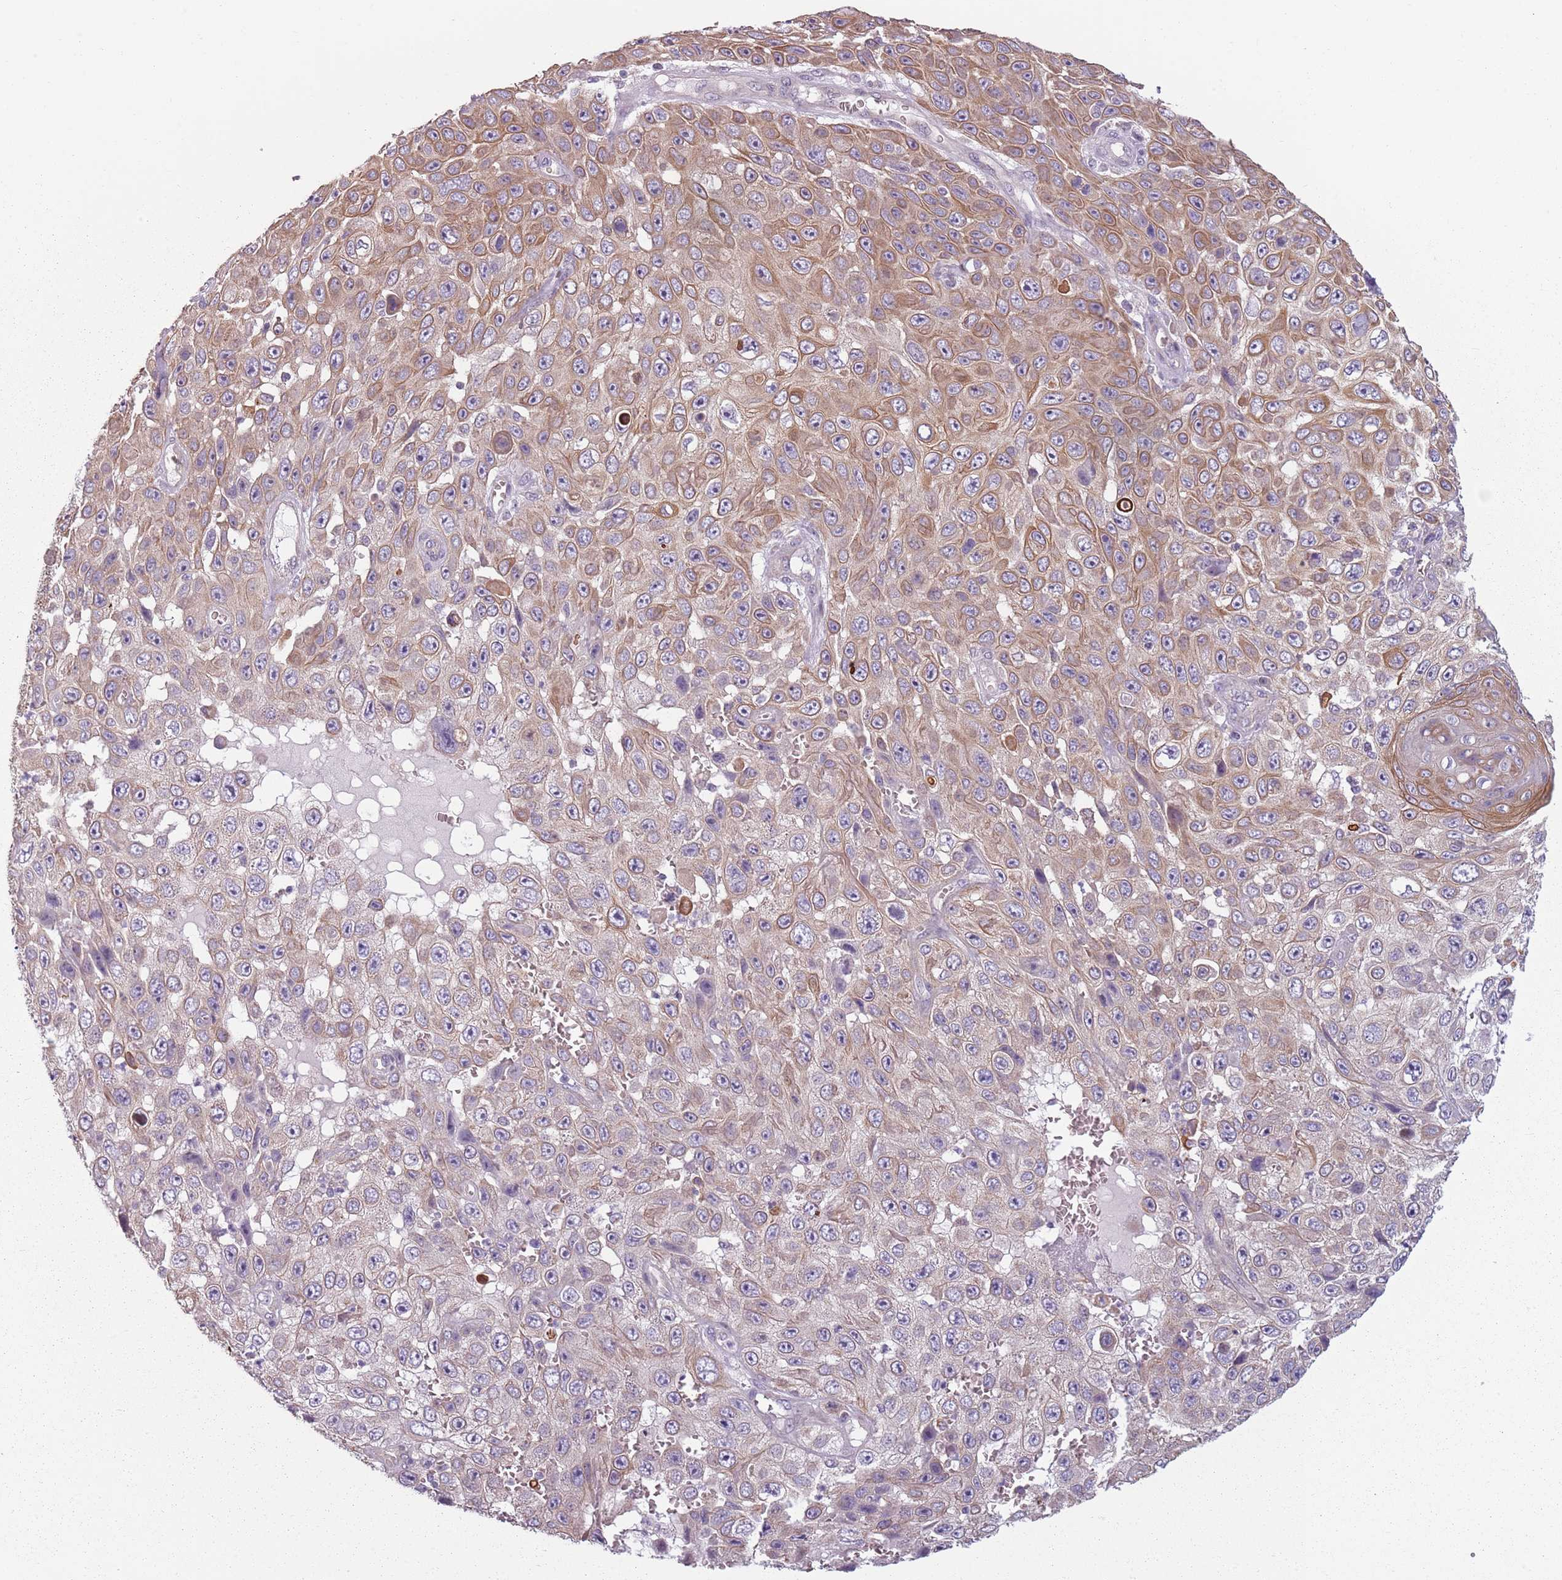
{"staining": {"intensity": "moderate", "quantity": "25%-75%", "location": "cytoplasmic/membranous"}, "tissue": "skin cancer", "cell_type": "Tumor cells", "image_type": "cancer", "snomed": [{"axis": "morphology", "description": "Squamous cell carcinoma, NOS"}, {"axis": "topography", "description": "Skin"}], "caption": "Immunohistochemistry (IHC) of skin cancer (squamous cell carcinoma) exhibits medium levels of moderate cytoplasmic/membranous staining in about 25%-75% of tumor cells.", "gene": "TLCD2", "patient": {"sex": "male", "age": 82}}